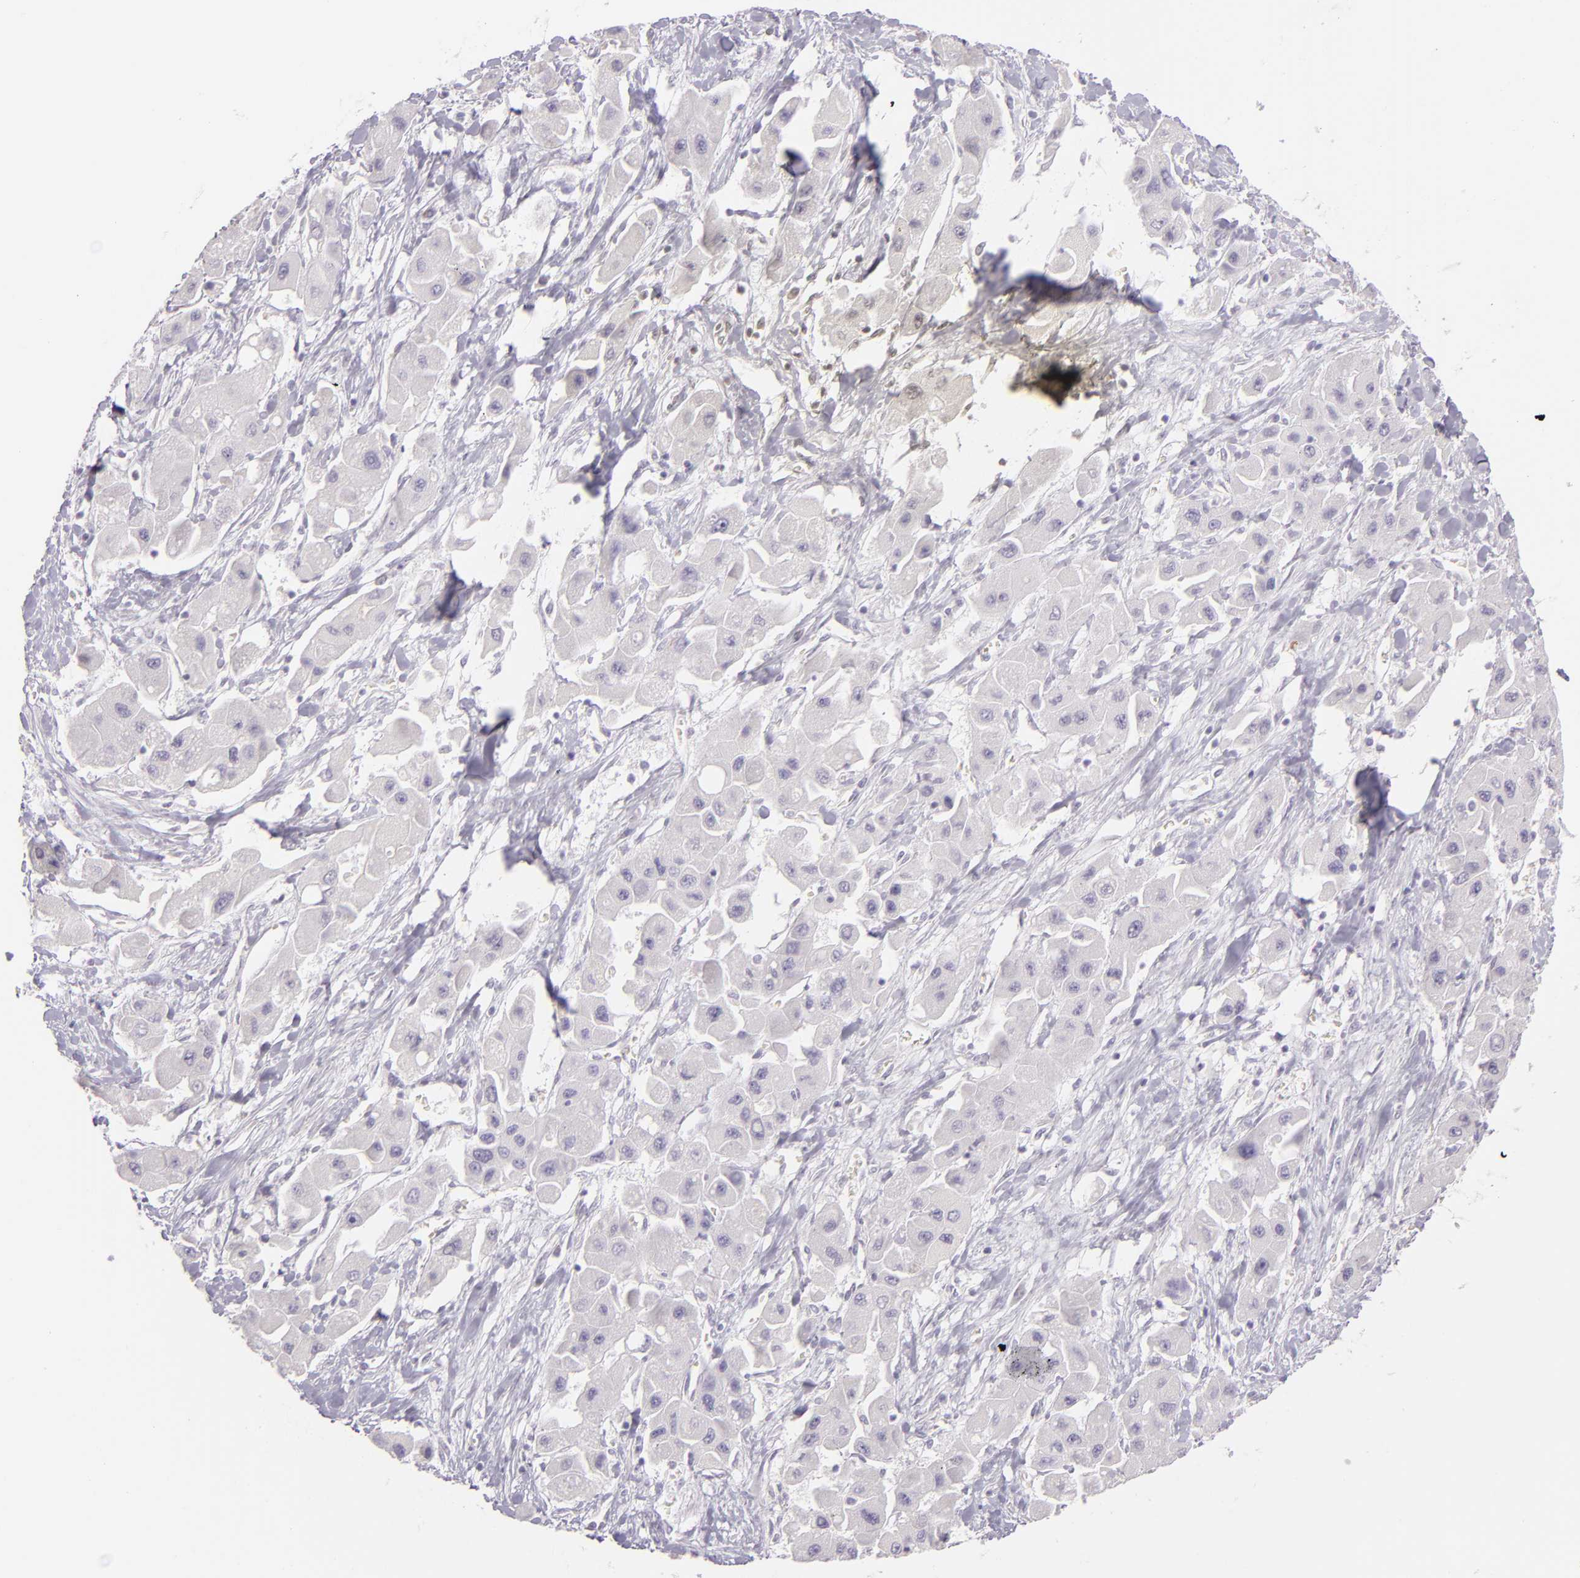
{"staining": {"intensity": "negative", "quantity": "none", "location": "none"}, "tissue": "liver cancer", "cell_type": "Tumor cells", "image_type": "cancer", "snomed": [{"axis": "morphology", "description": "Carcinoma, Hepatocellular, NOS"}, {"axis": "topography", "description": "Liver"}], "caption": "High power microscopy image of an immunohistochemistry (IHC) histopathology image of liver cancer (hepatocellular carcinoma), revealing no significant expression in tumor cells.", "gene": "ZC3H7B", "patient": {"sex": "male", "age": 24}}